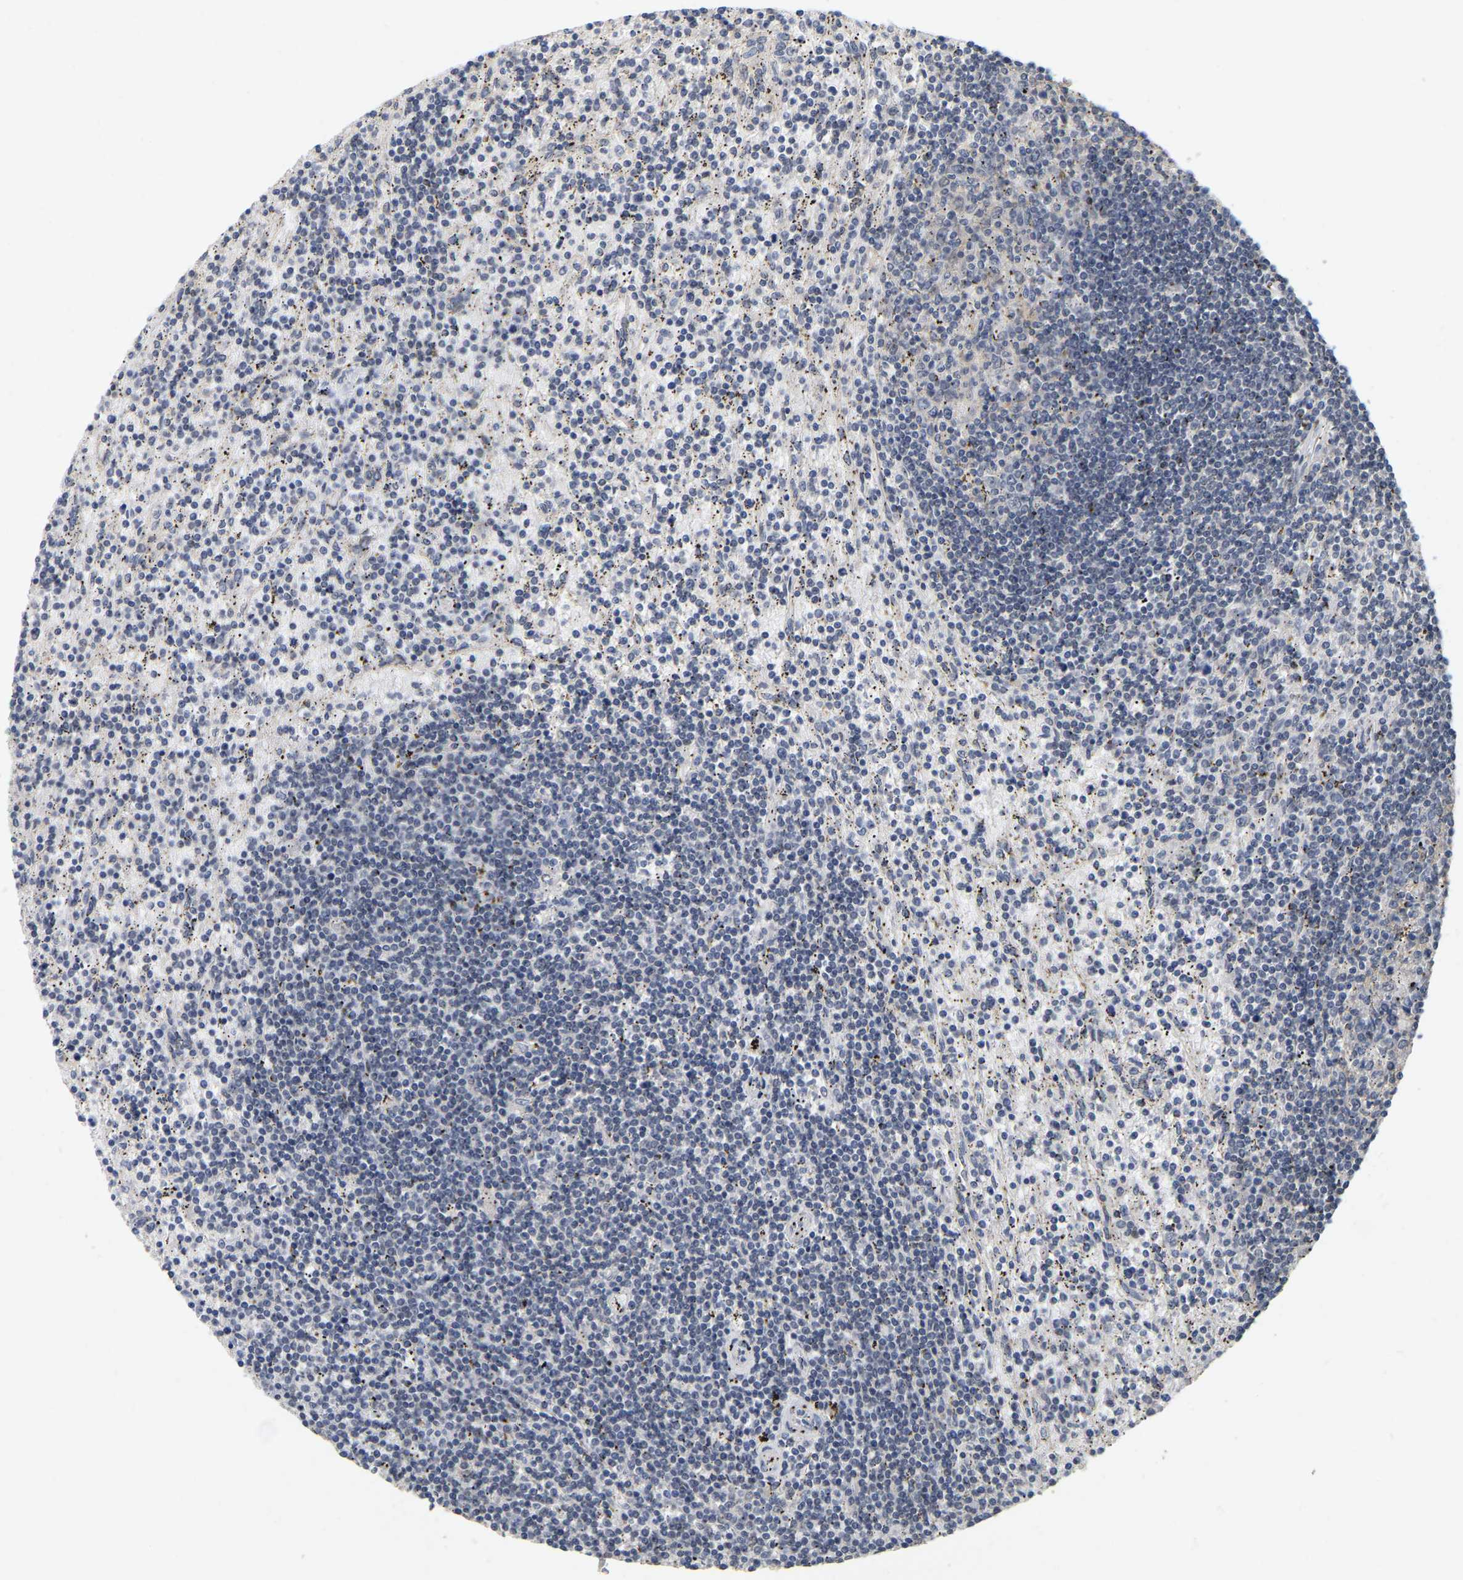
{"staining": {"intensity": "negative", "quantity": "none", "location": "none"}, "tissue": "lymphoma", "cell_type": "Tumor cells", "image_type": "cancer", "snomed": [{"axis": "morphology", "description": "Malignant lymphoma, non-Hodgkin's type, Low grade"}, {"axis": "topography", "description": "Spleen"}], "caption": "Image shows no significant protein staining in tumor cells of lymphoma. (Brightfield microscopy of DAB immunohistochemistry (IHC) at high magnification).", "gene": "RUVBL1", "patient": {"sex": "male", "age": 76}}